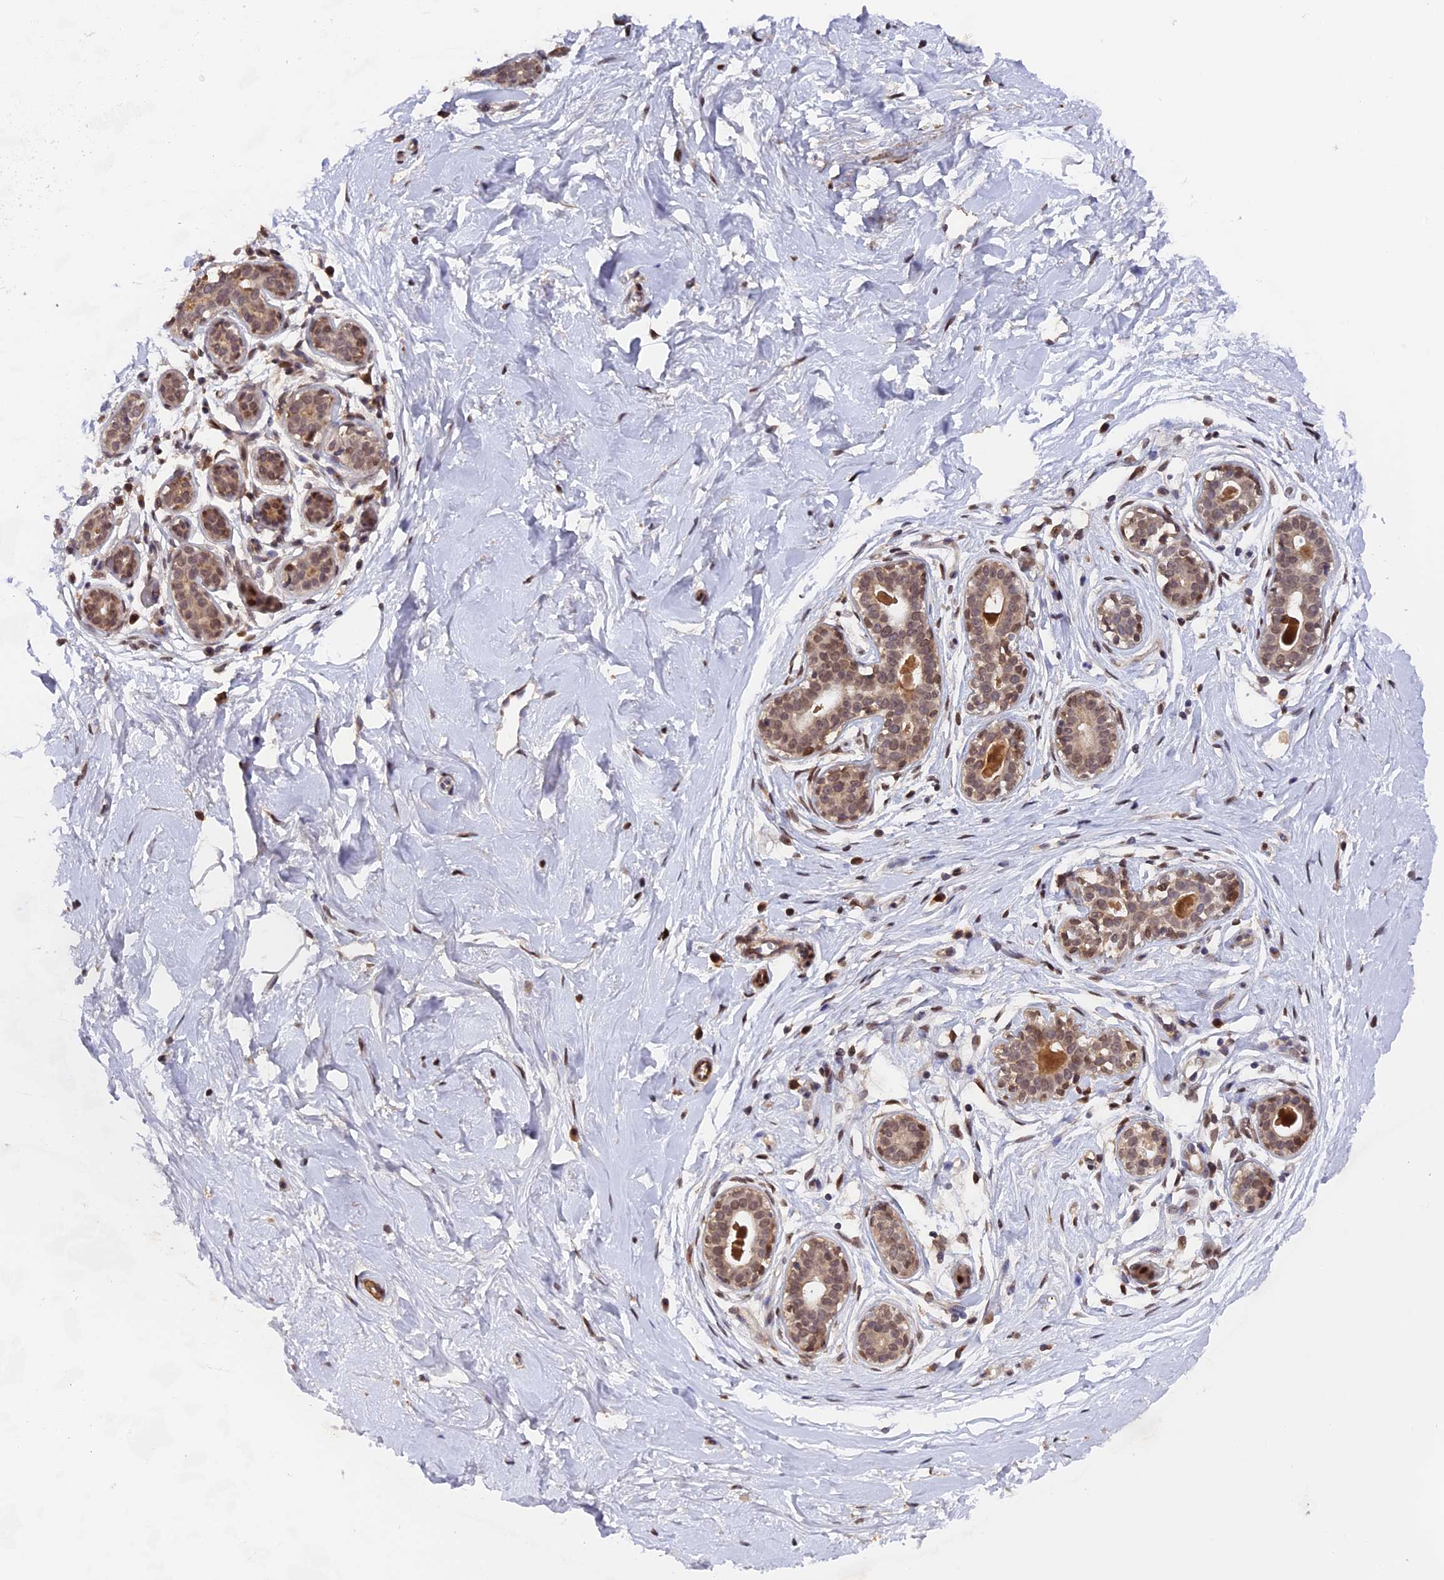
{"staining": {"intensity": "moderate", "quantity": ">75%", "location": "nuclear"}, "tissue": "breast", "cell_type": "Adipocytes", "image_type": "normal", "snomed": [{"axis": "morphology", "description": "Normal tissue, NOS"}, {"axis": "morphology", "description": "Adenoma, NOS"}, {"axis": "topography", "description": "Breast"}], "caption": "IHC of unremarkable breast demonstrates medium levels of moderate nuclear positivity in approximately >75% of adipocytes.", "gene": "PYGO1", "patient": {"sex": "female", "age": 23}}